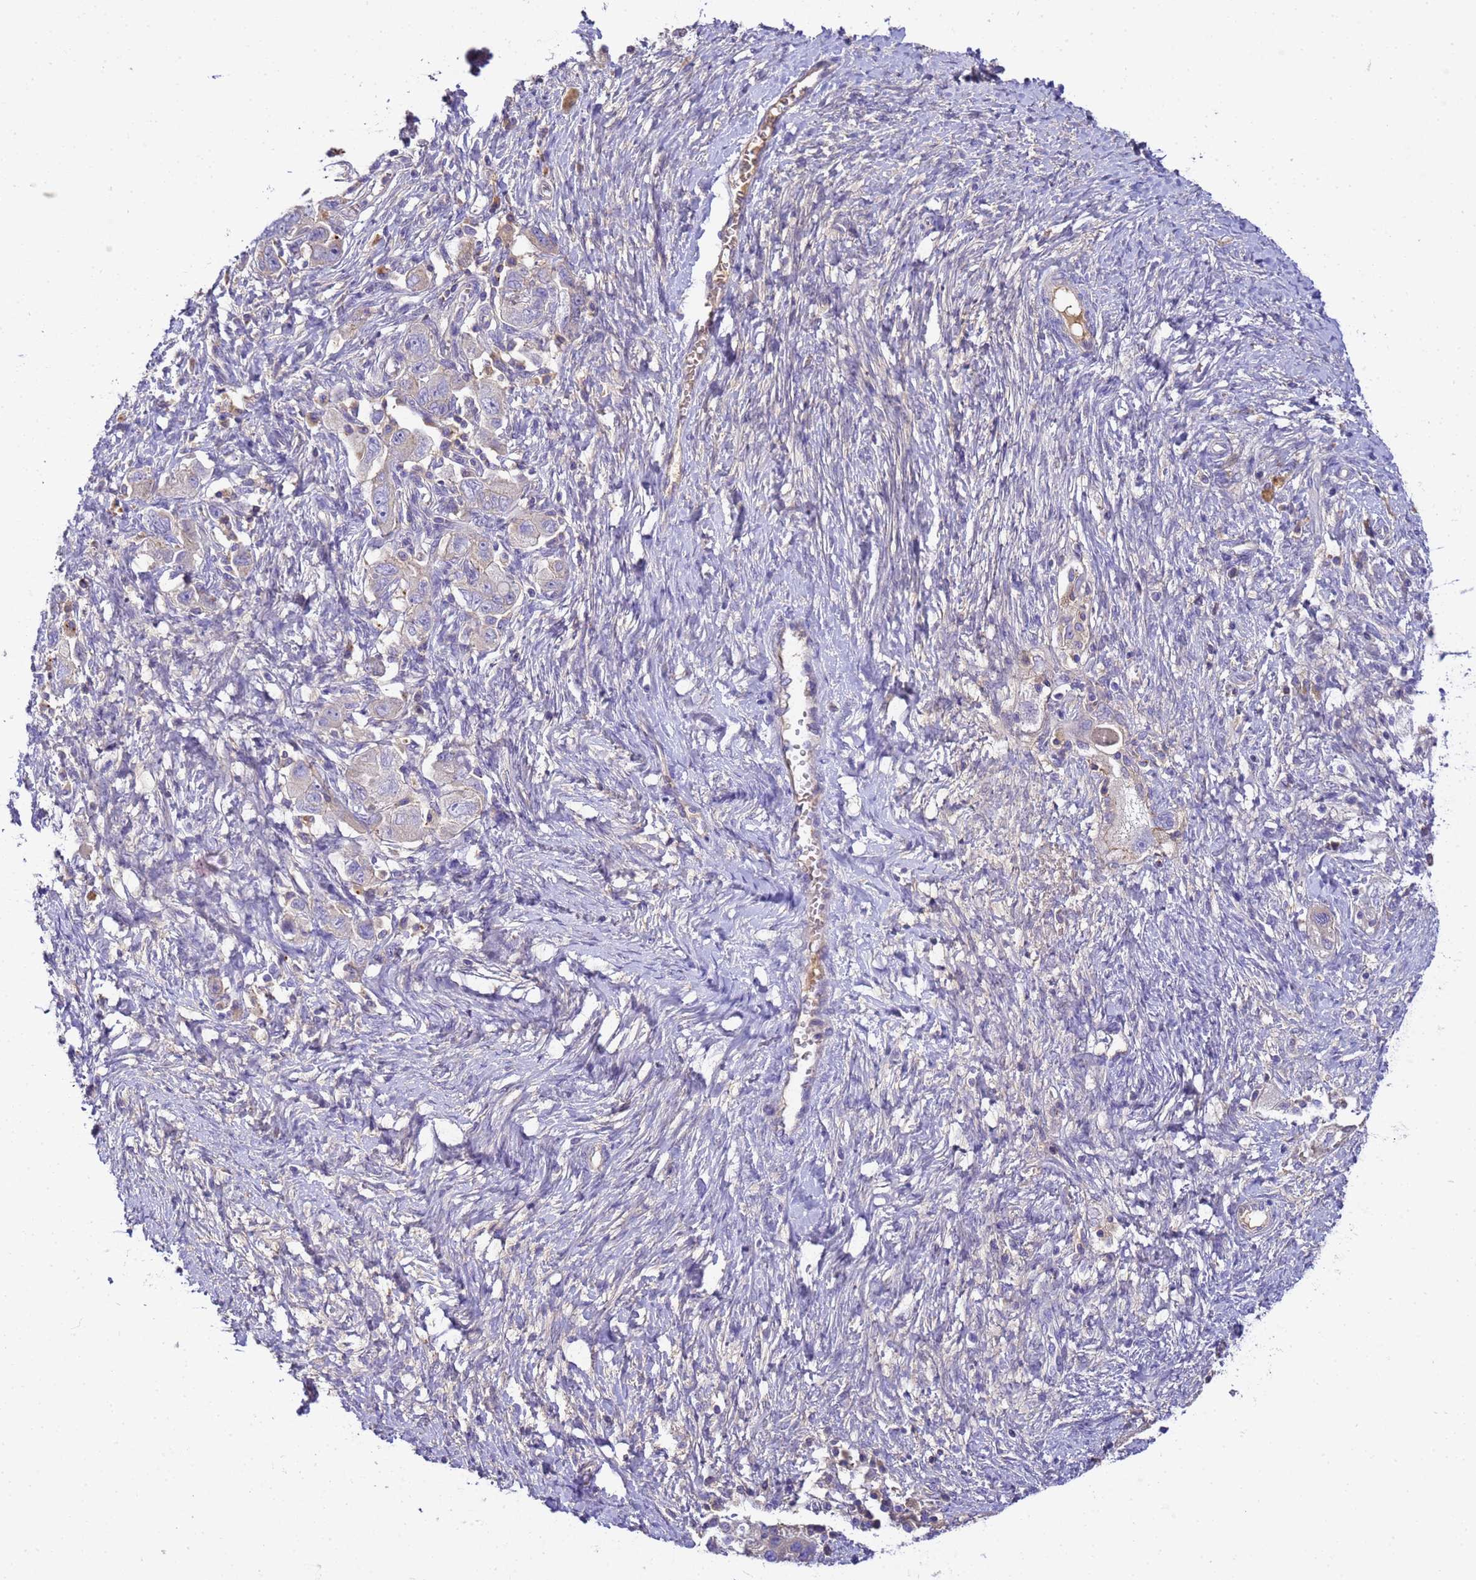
{"staining": {"intensity": "weak", "quantity": "<25%", "location": "cytoplasmic/membranous"}, "tissue": "ovarian cancer", "cell_type": "Tumor cells", "image_type": "cancer", "snomed": [{"axis": "morphology", "description": "Carcinoma, NOS"}, {"axis": "morphology", "description": "Cystadenocarcinoma, serous, NOS"}, {"axis": "topography", "description": "Ovary"}], "caption": "Tumor cells show no significant protein staining in serous cystadenocarcinoma (ovarian).", "gene": "TBCD", "patient": {"sex": "female", "age": 69}}